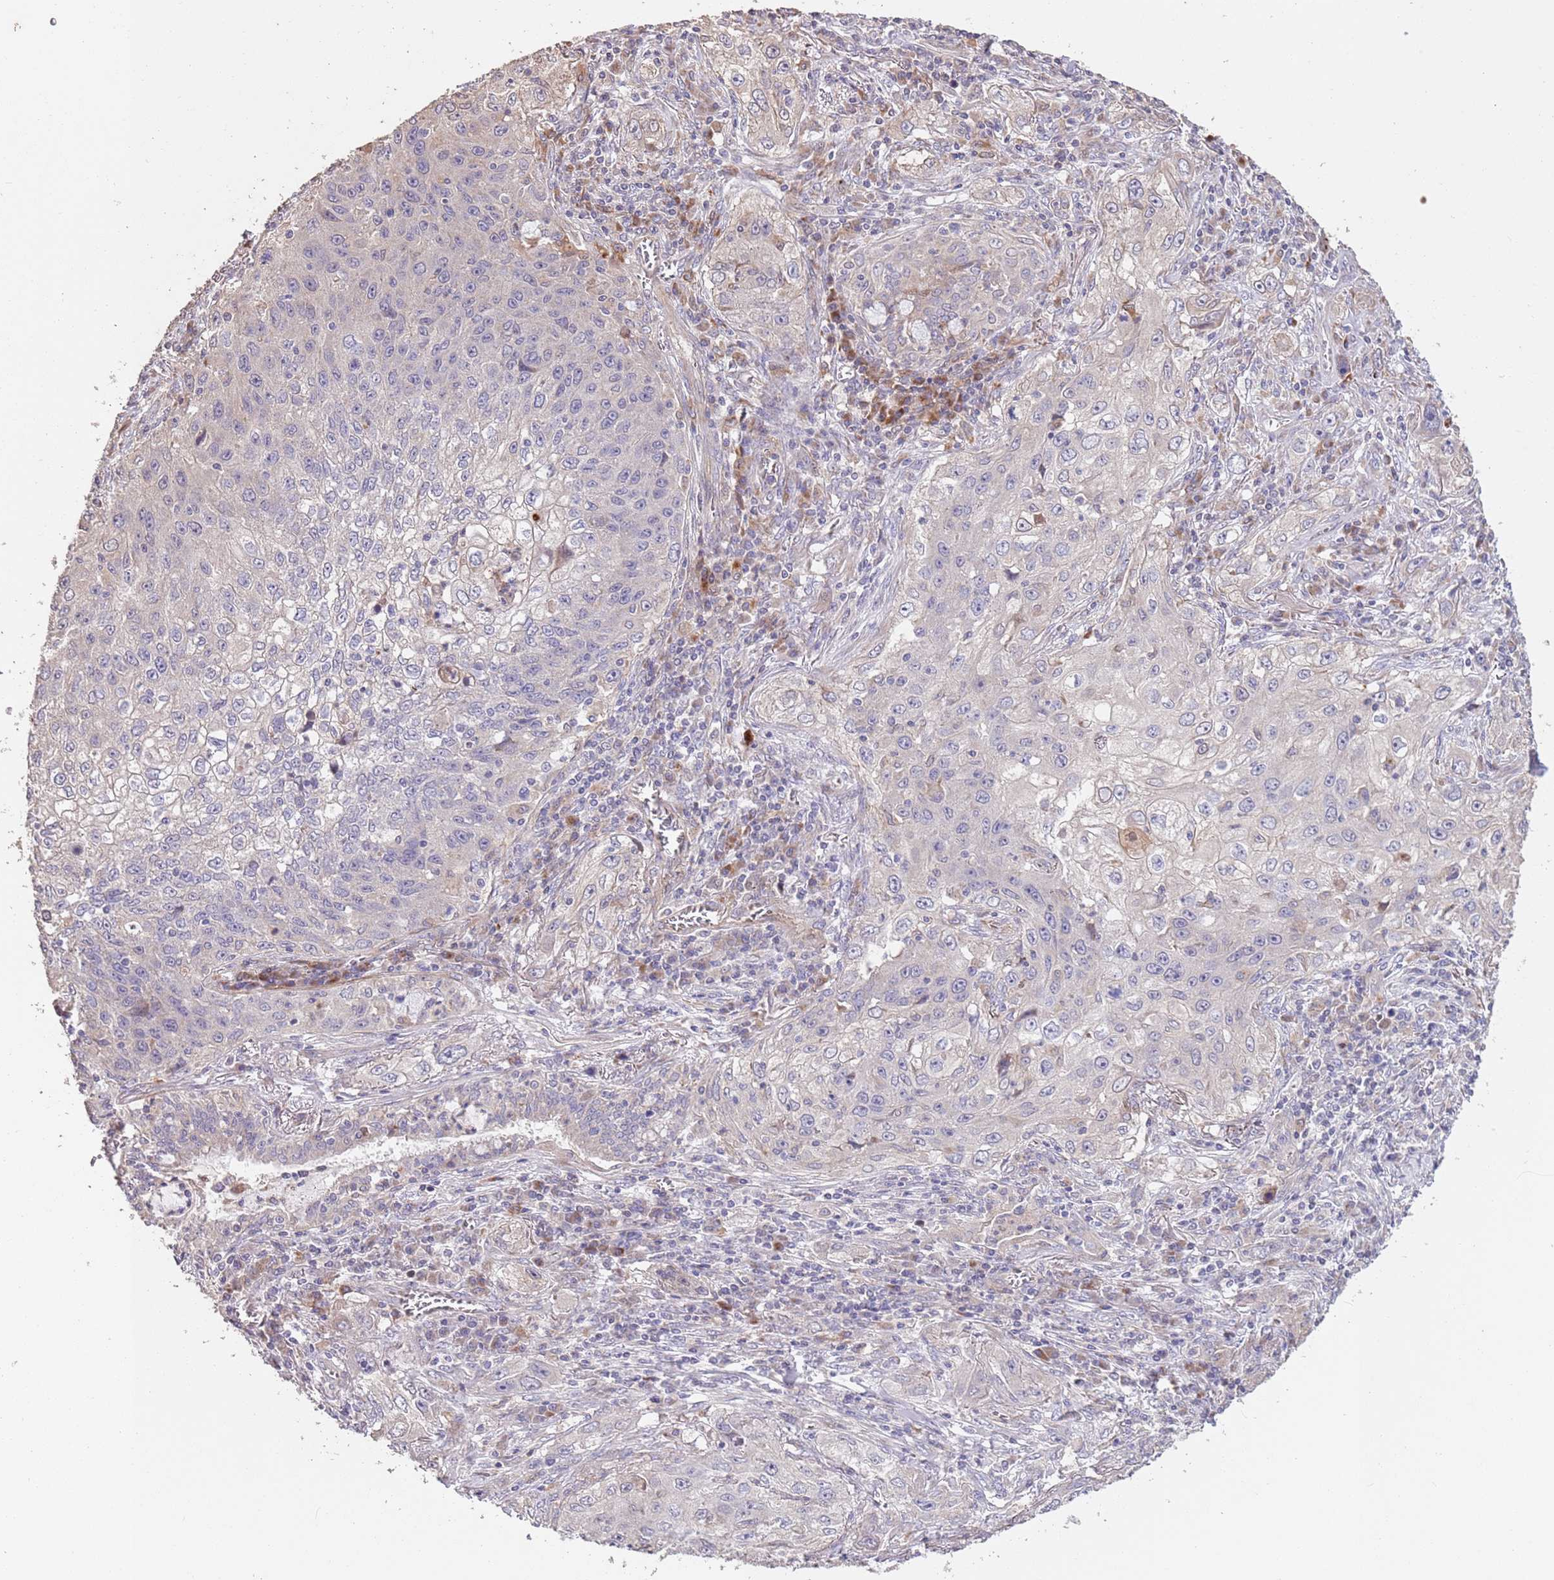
{"staining": {"intensity": "negative", "quantity": "none", "location": "none"}, "tissue": "lung cancer", "cell_type": "Tumor cells", "image_type": "cancer", "snomed": [{"axis": "morphology", "description": "Squamous cell carcinoma, NOS"}, {"axis": "topography", "description": "Lung"}], "caption": "Photomicrograph shows no significant protein positivity in tumor cells of lung cancer (squamous cell carcinoma). (DAB (3,3'-diaminobenzidine) IHC, high magnification).", "gene": "PIGA", "patient": {"sex": "female", "age": 69}}